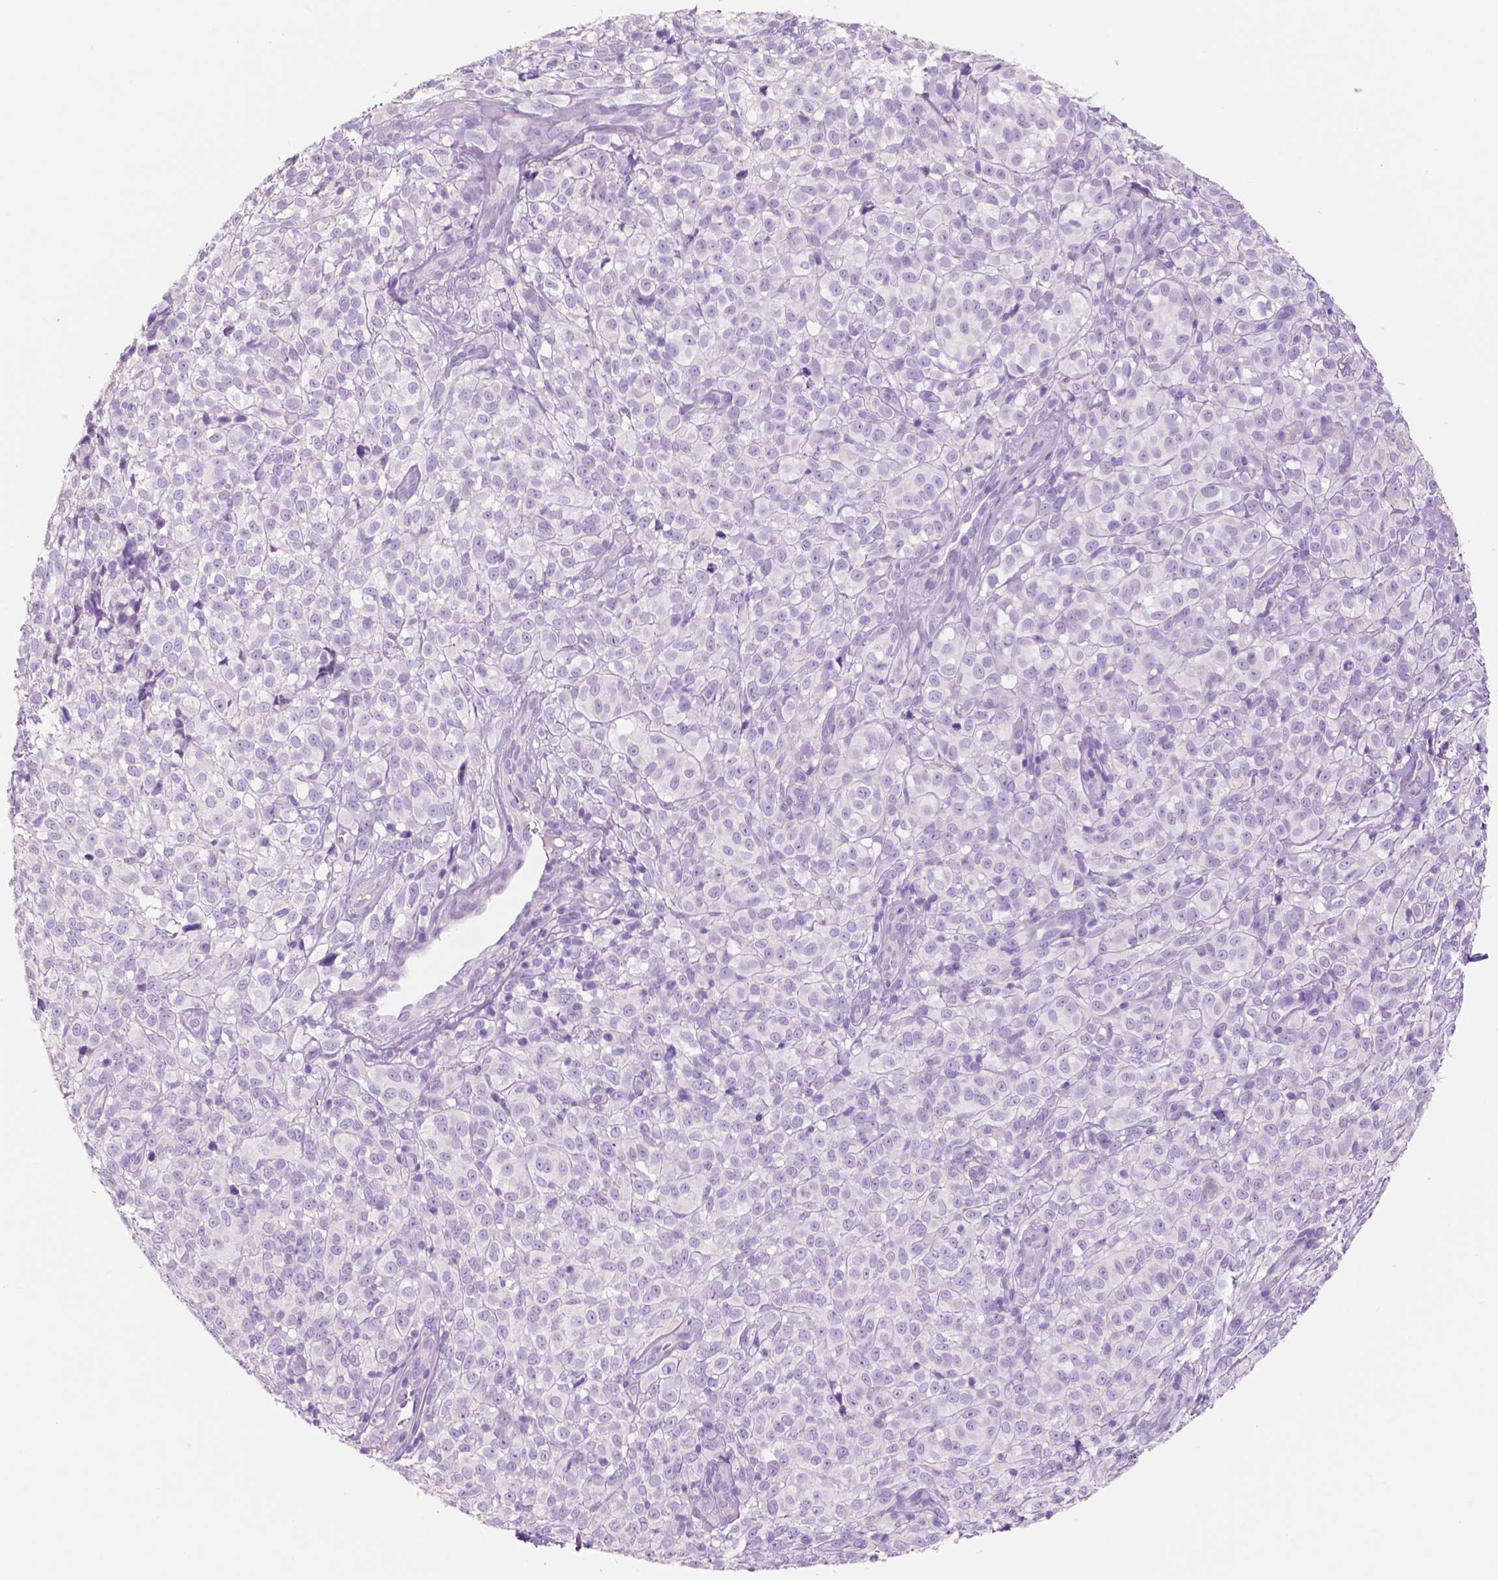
{"staining": {"intensity": "negative", "quantity": "none", "location": "none"}, "tissue": "melanoma", "cell_type": "Tumor cells", "image_type": "cancer", "snomed": [{"axis": "morphology", "description": "Malignant melanoma, NOS"}, {"axis": "topography", "description": "Skin"}], "caption": "Photomicrograph shows no protein expression in tumor cells of melanoma tissue. (Immunohistochemistry (ihc), brightfield microscopy, high magnification).", "gene": "CUZD1", "patient": {"sex": "male", "age": 85}}